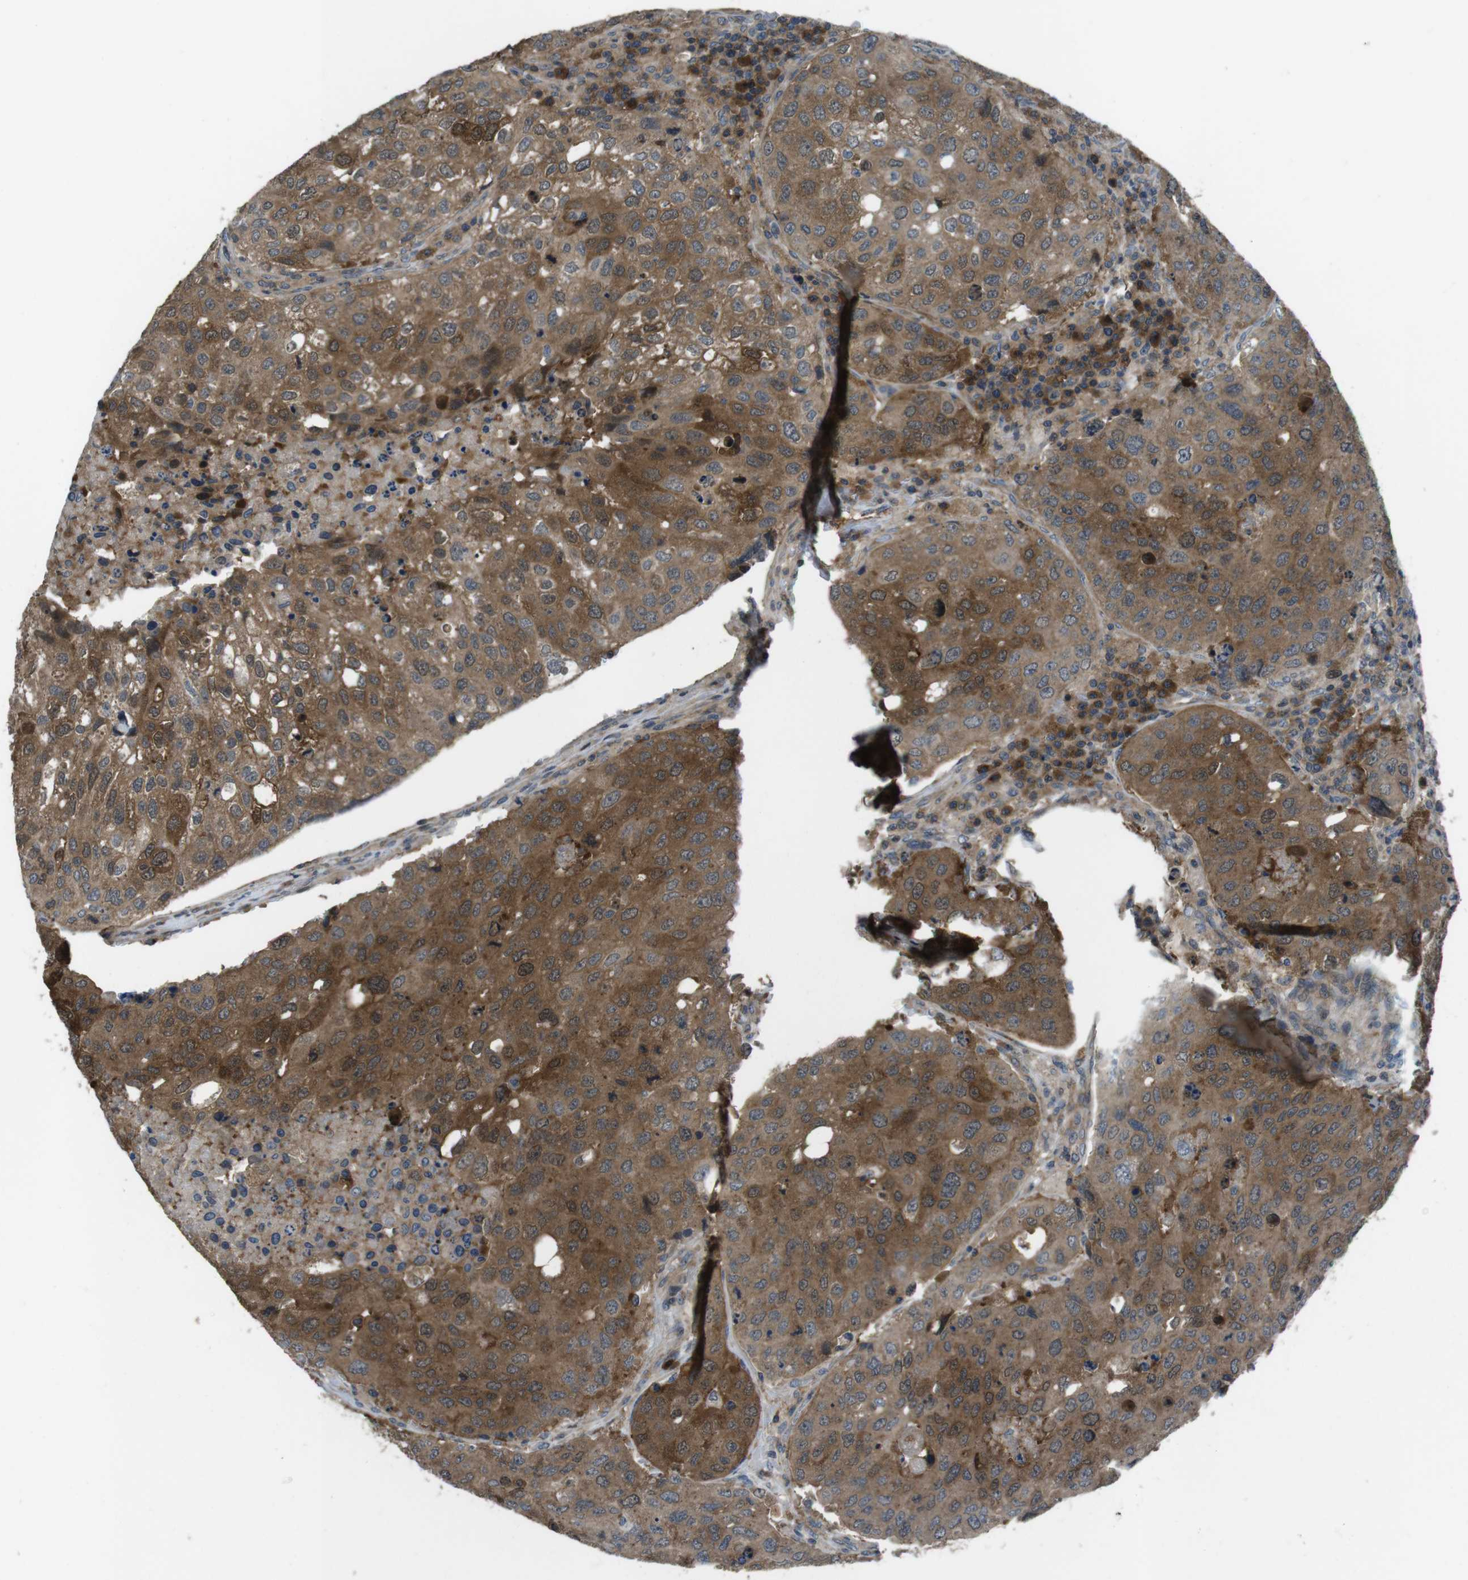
{"staining": {"intensity": "strong", "quantity": "25%-75%", "location": "cytoplasmic/membranous"}, "tissue": "urothelial cancer", "cell_type": "Tumor cells", "image_type": "cancer", "snomed": [{"axis": "morphology", "description": "Urothelial carcinoma, High grade"}, {"axis": "topography", "description": "Lymph node"}, {"axis": "topography", "description": "Urinary bladder"}], "caption": "About 25%-75% of tumor cells in human urothelial cancer exhibit strong cytoplasmic/membranous protein positivity as visualized by brown immunohistochemical staining.", "gene": "SLC22A23", "patient": {"sex": "male", "age": 51}}